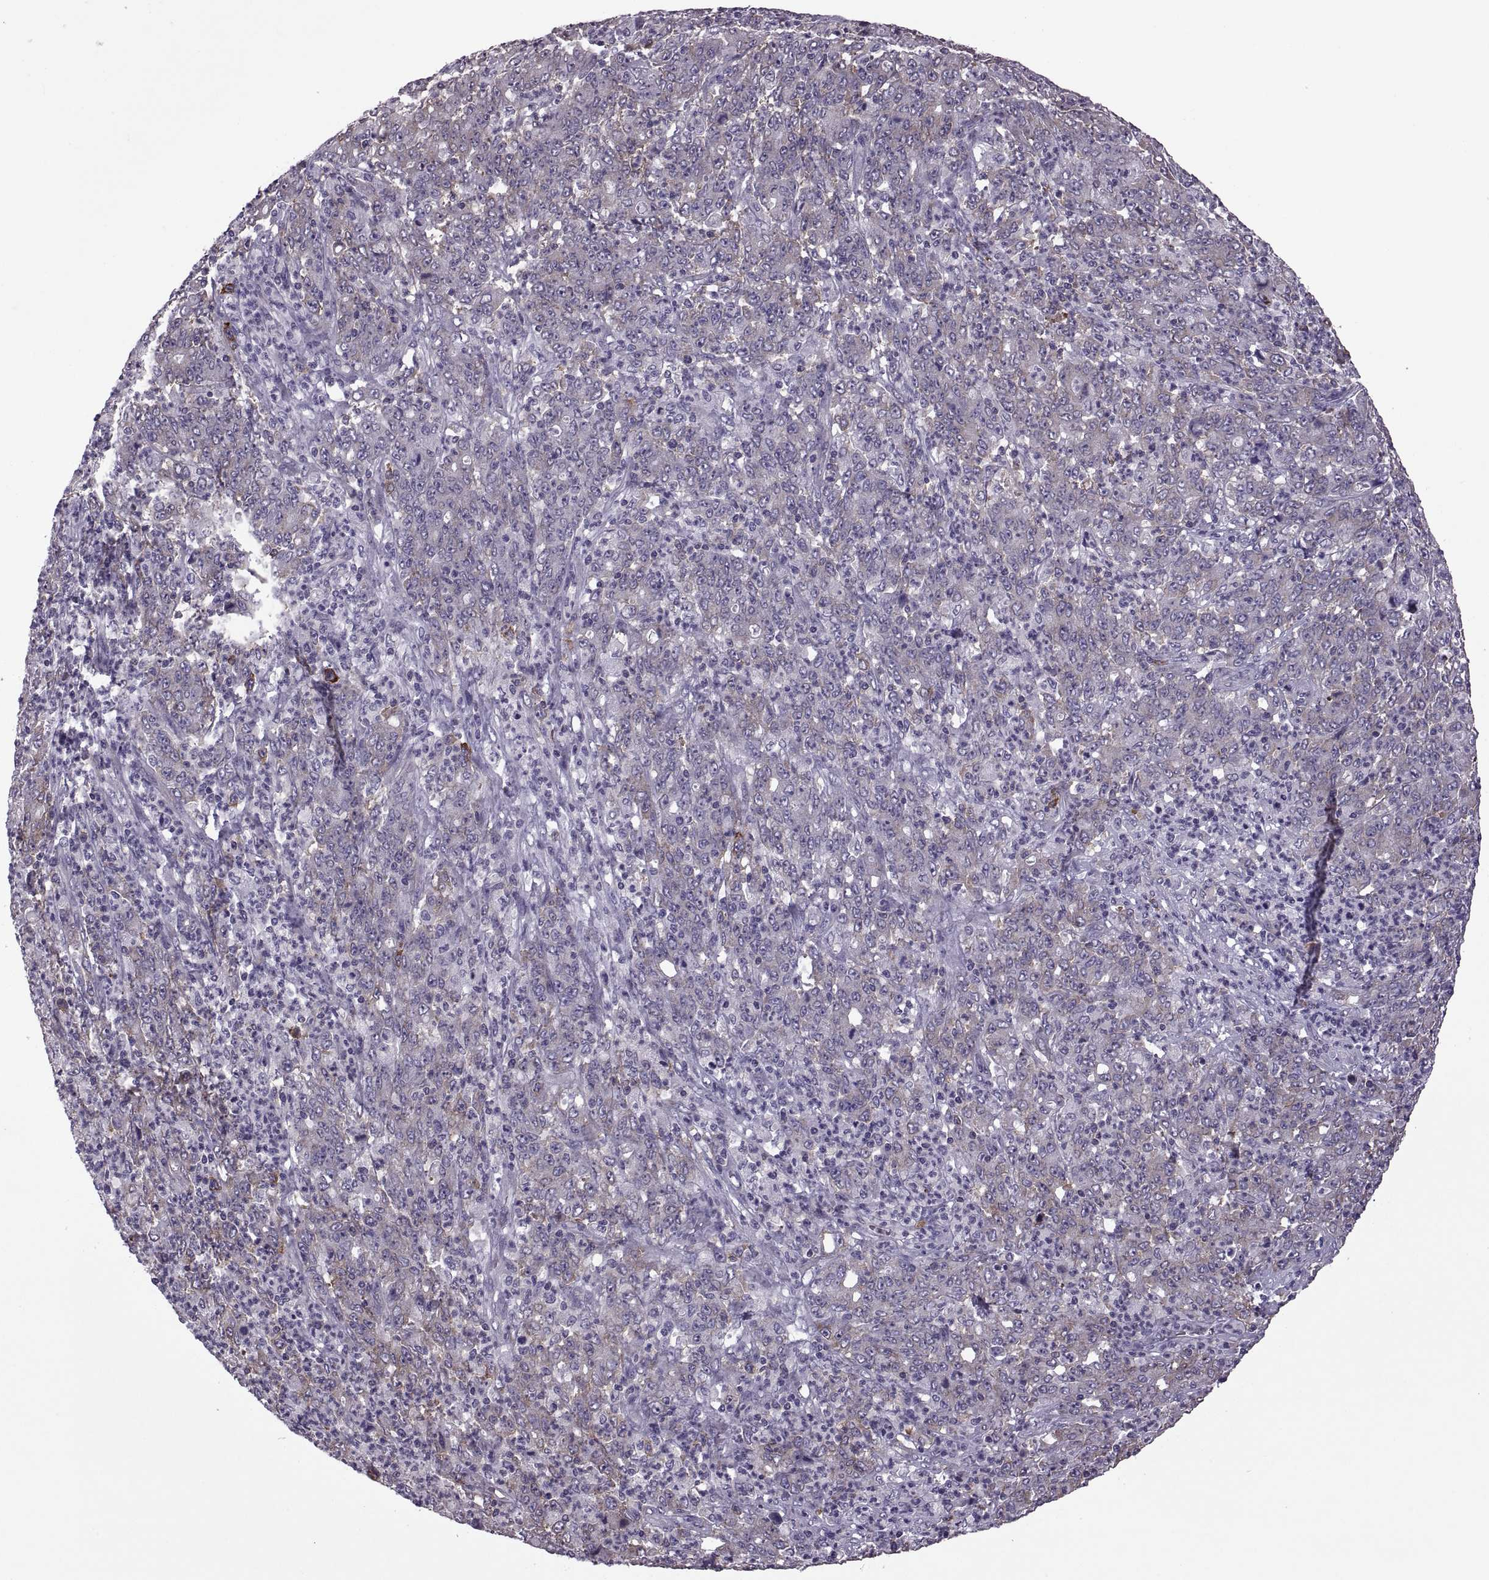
{"staining": {"intensity": "moderate", "quantity": "25%-75%", "location": "cytoplasmic/membranous"}, "tissue": "stomach cancer", "cell_type": "Tumor cells", "image_type": "cancer", "snomed": [{"axis": "morphology", "description": "Adenocarcinoma, NOS"}, {"axis": "topography", "description": "Stomach, lower"}], "caption": "Protein expression analysis of stomach adenocarcinoma reveals moderate cytoplasmic/membranous positivity in approximately 25%-75% of tumor cells. The staining is performed using DAB (3,3'-diaminobenzidine) brown chromogen to label protein expression. The nuclei are counter-stained blue using hematoxylin.", "gene": "PABPC1", "patient": {"sex": "female", "age": 71}}